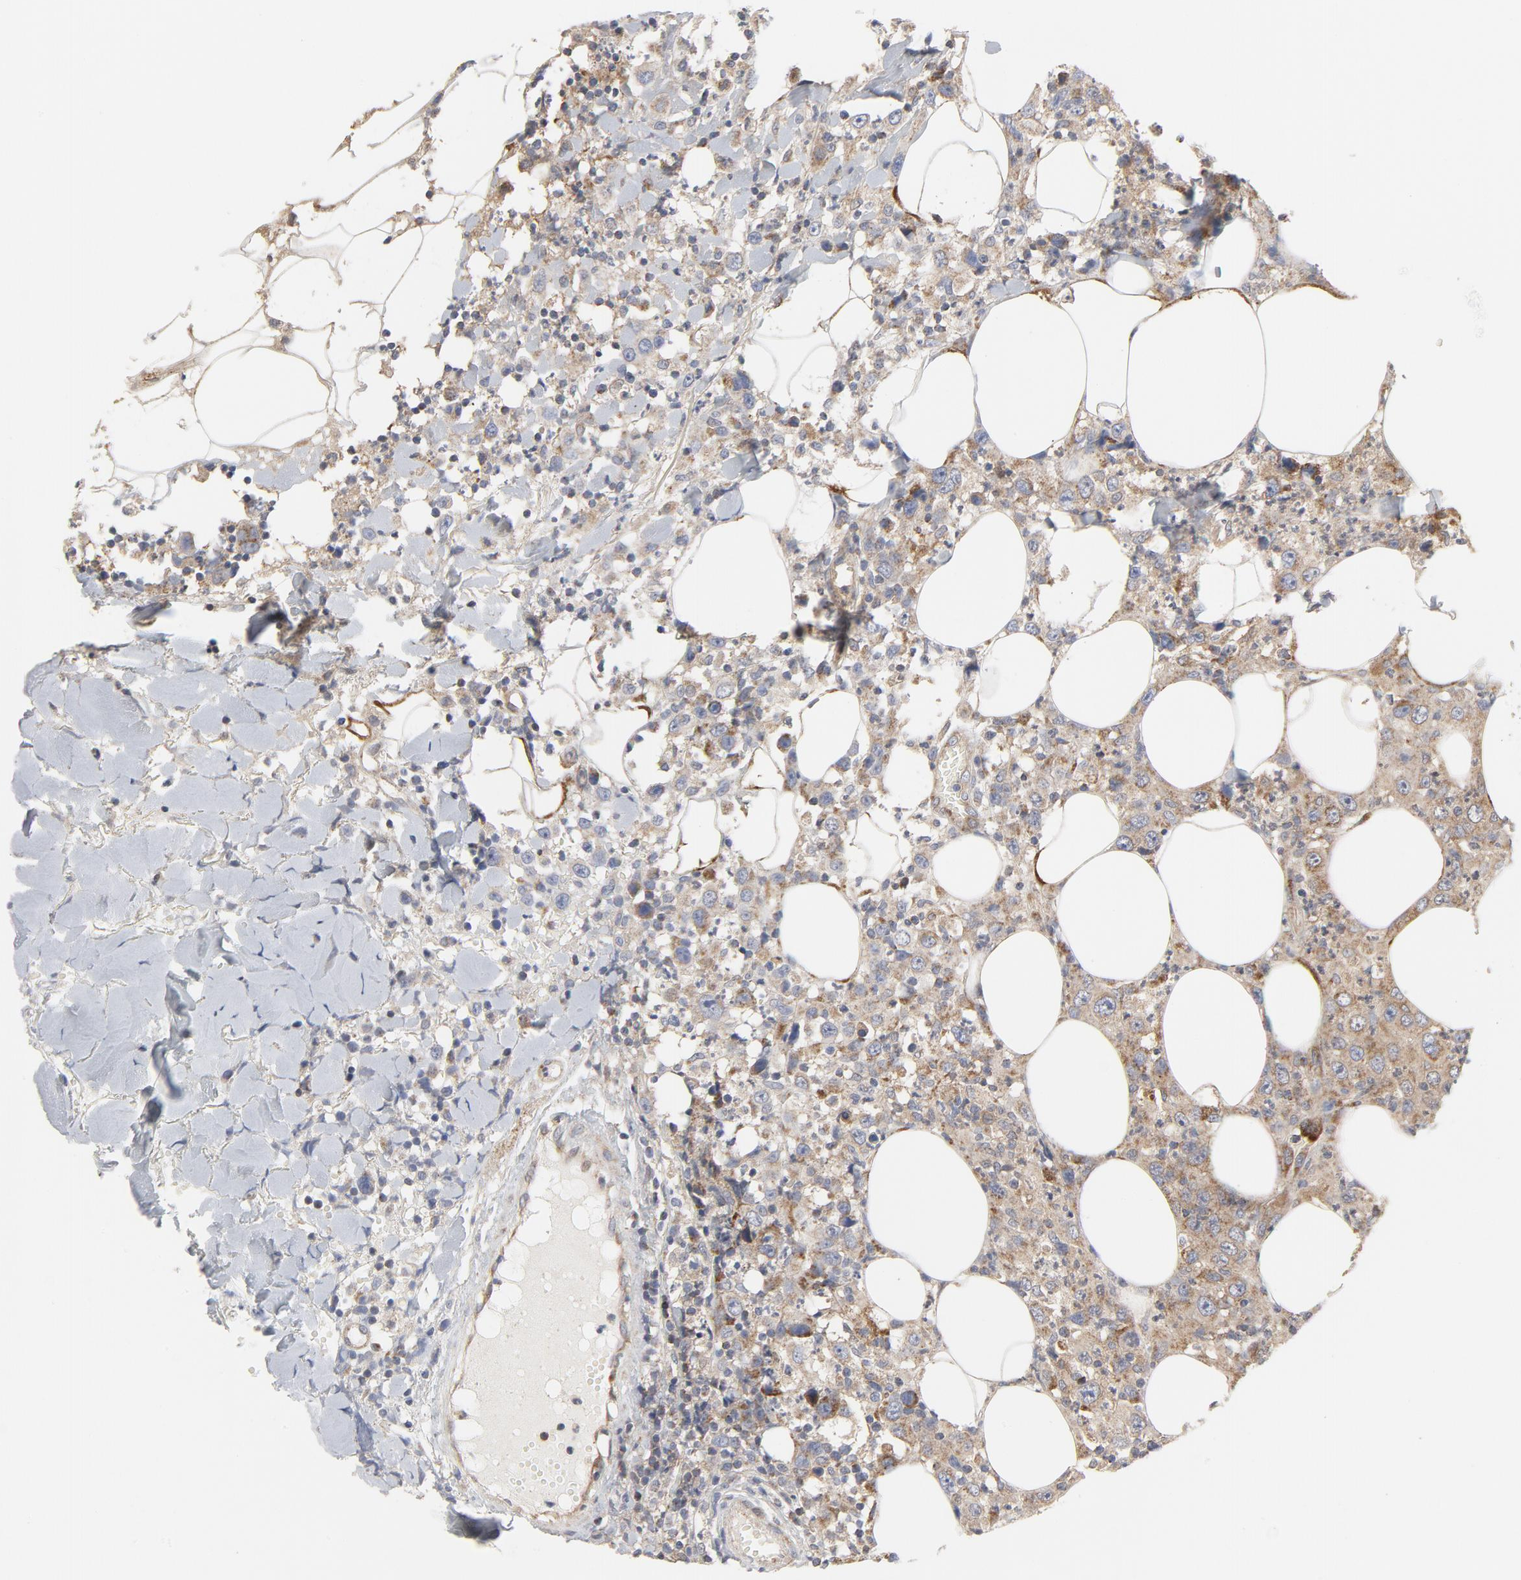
{"staining": {"intensity": "moderate", "quantity": ">75%", "location": "cytoplasmic/membranous"}, "tissue": "thyroid cancer", "cell_type": "Tumor cells", "image_type": "cancer", "snomed": [{"axis": "morphology", "description": "Carcinoma, NOS"}, {"axis": "topography", "description": "Thyroid gland"}], "caption": "Thyroid cancer (carcinoma) stained with a brown dye shows moderate cytoplasmic/membranous positive staining in about >75% of tumor cells.", "gene": "RAPGEF4", "patient": {"sex": "female", "age": 77}}